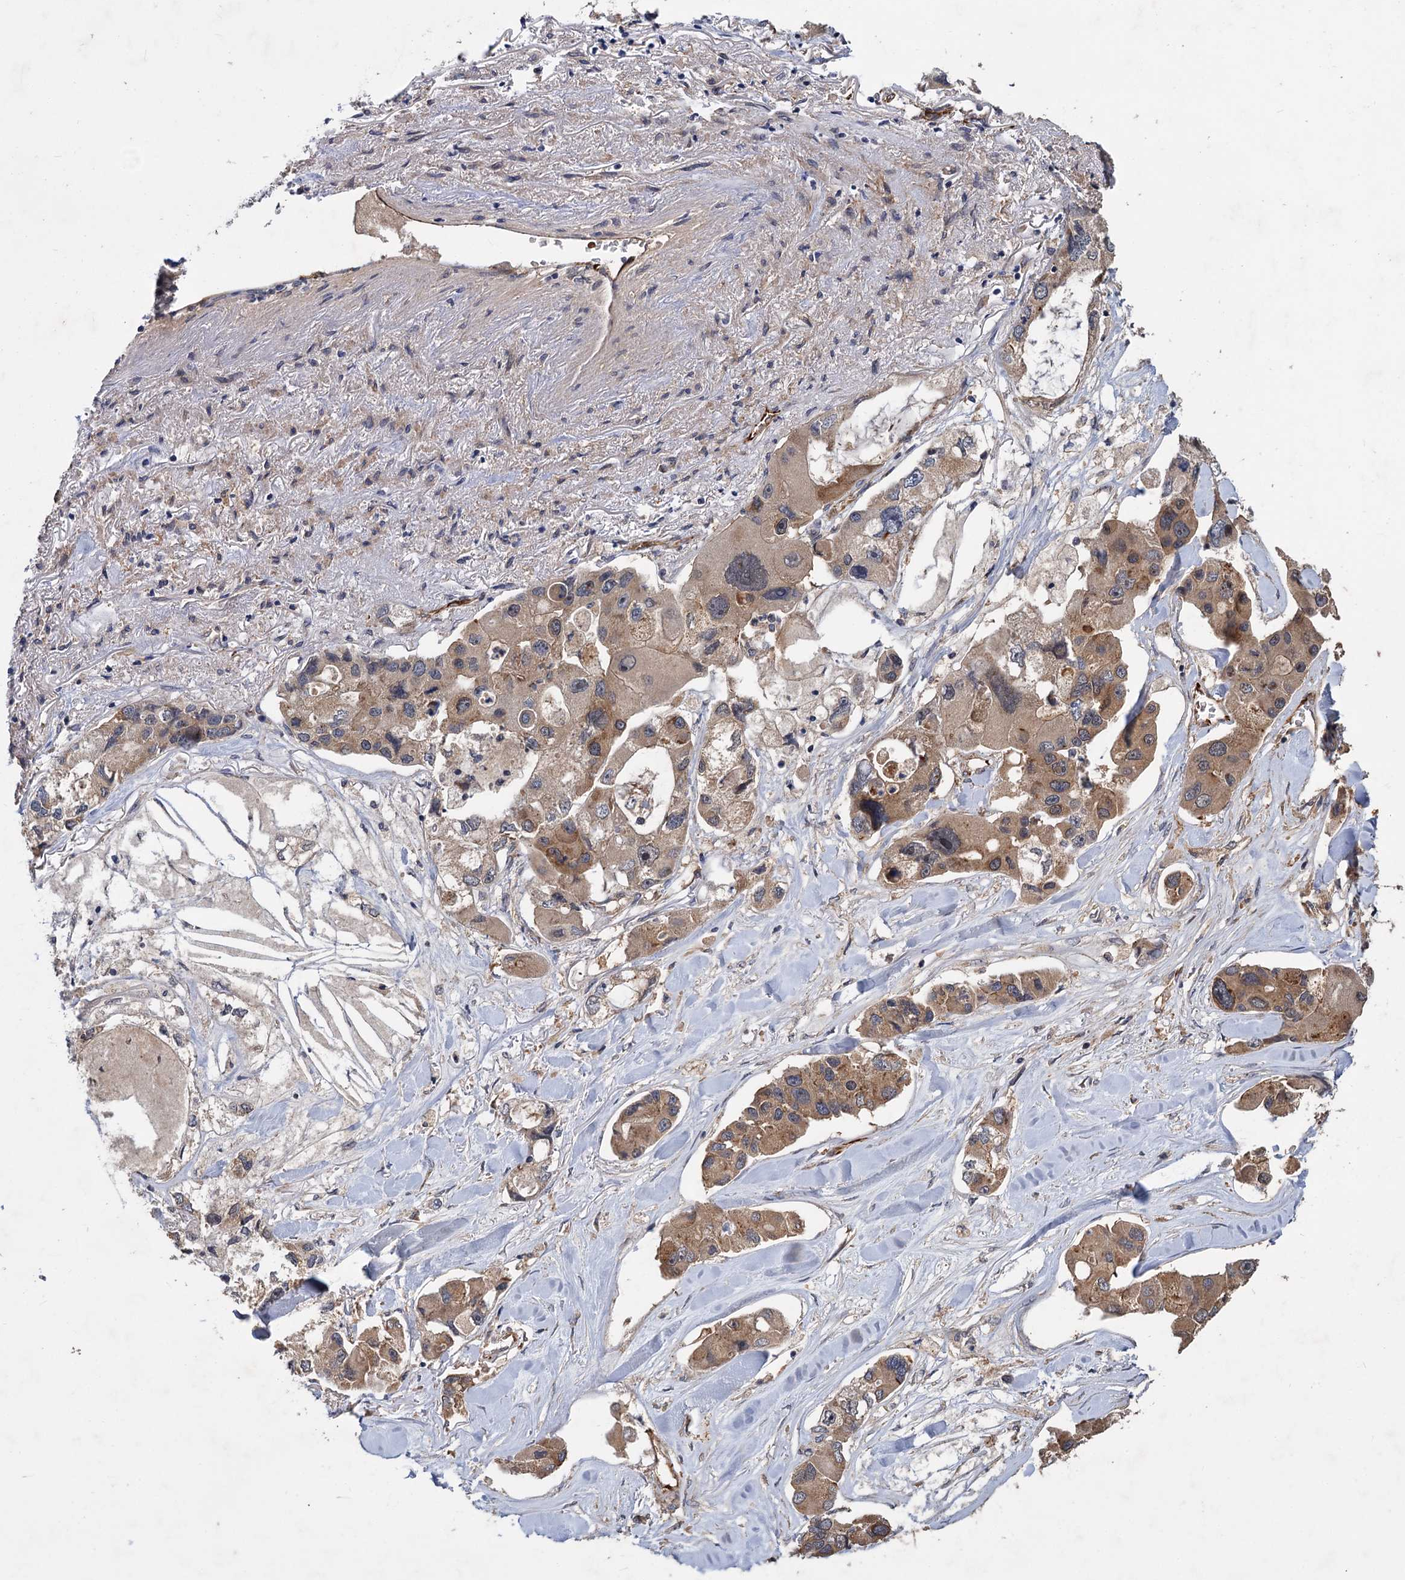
{"staining": {"intensity": "moderate", "quantity": ">75%", "location": "cytoplasmic/membranous"}, "tissue": "lung cancer", "cell_type": "Tumor cells", "image_type": "cancer", "snomed": [{"axis": "morphology", "description": "Adenocarcinoma, NOS"}, {"axis": "topography", "description": "Lung"}], "caption": "This is a photomicrograph of immunohistochemistry staining of lung cancer (adenocarcinoma), which shows moderate expression in the cytoplasmic/membranous of tumor cells.", "gene": "PKN2", "patient": {"sex": "female", "age": 54}}